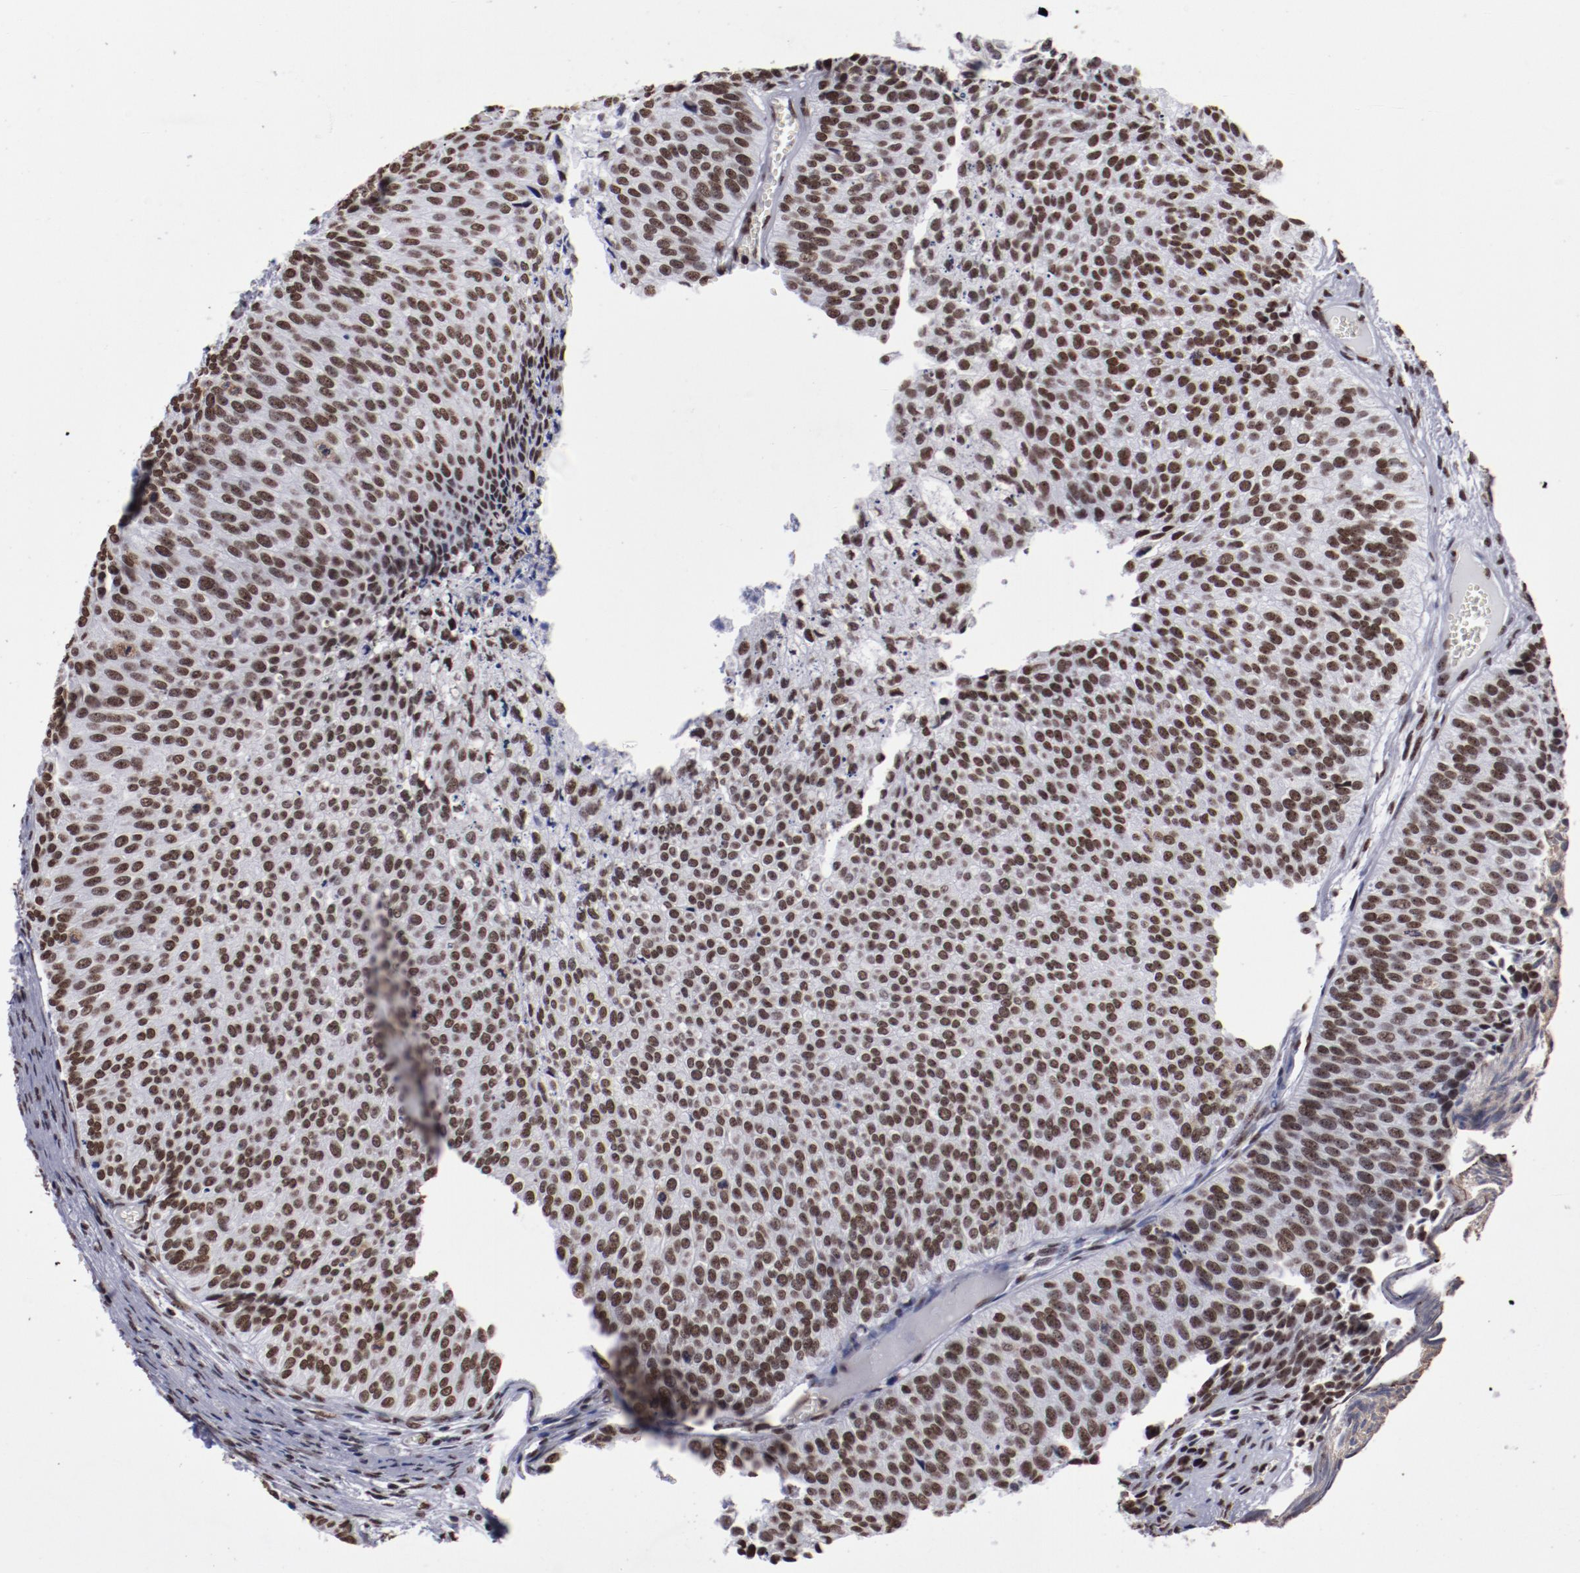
{"staining": {"intensity": "strong", "quantity": ">75%", "location": "nuclear"}, "tissue": "urothelial cancer", "cell_type": "Tumor cells", "image_type": "cancer", "snomed": [{"axis": "morphology", "description": "Urothelial carcinoma, Low grade"}, {"axis": "topography", "description": "Urinary bladder"}], "caption": "Protein expression analysis of human urothelial cancer reveals strong nuclear expression in about >75% of tumor cells.", "gene": "HNRNPA2B1", "patient": {"sex": "male", "age": 84}}